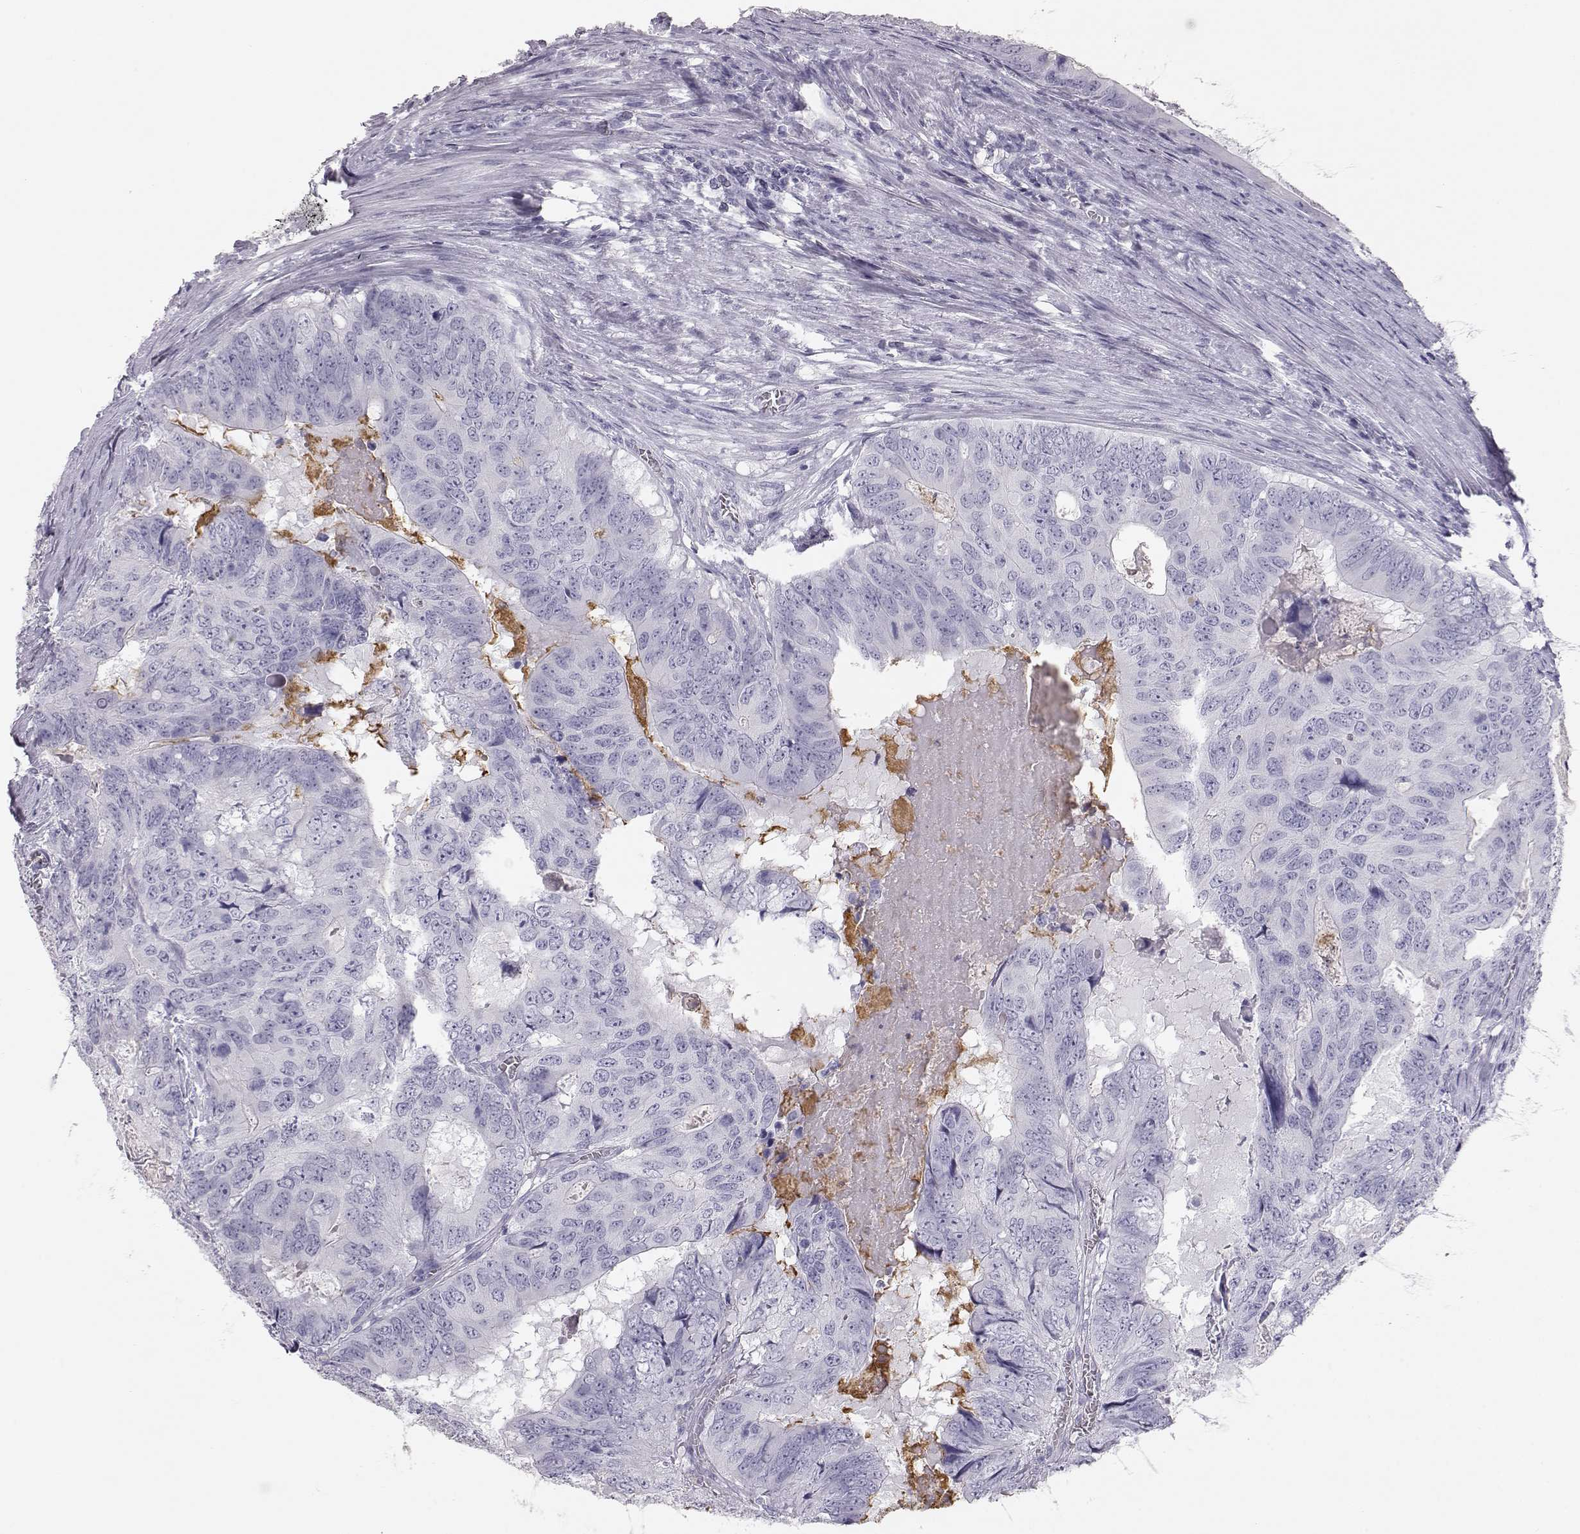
{"staining": {"intensity": "negative", "quantity": "none", "location": "none"}, "tissue": "colorectal cancer", "cell_type": "Tumor cells", "image_type": "cancer", "snomed": [{"axis": "morphology", "description": "Adenocarcinoma, NOS"}, {"axis": "topography", "description": "Colon"}], "caption": "An immunohistochemistry micrograph of adenocarcinoma (colorectal) is shown. There is no staining in tumor cells of adenocarcinoma (colorectal).", "gene": "KRTAP16-1", "patient": {"sex": "male", "age": 79}}